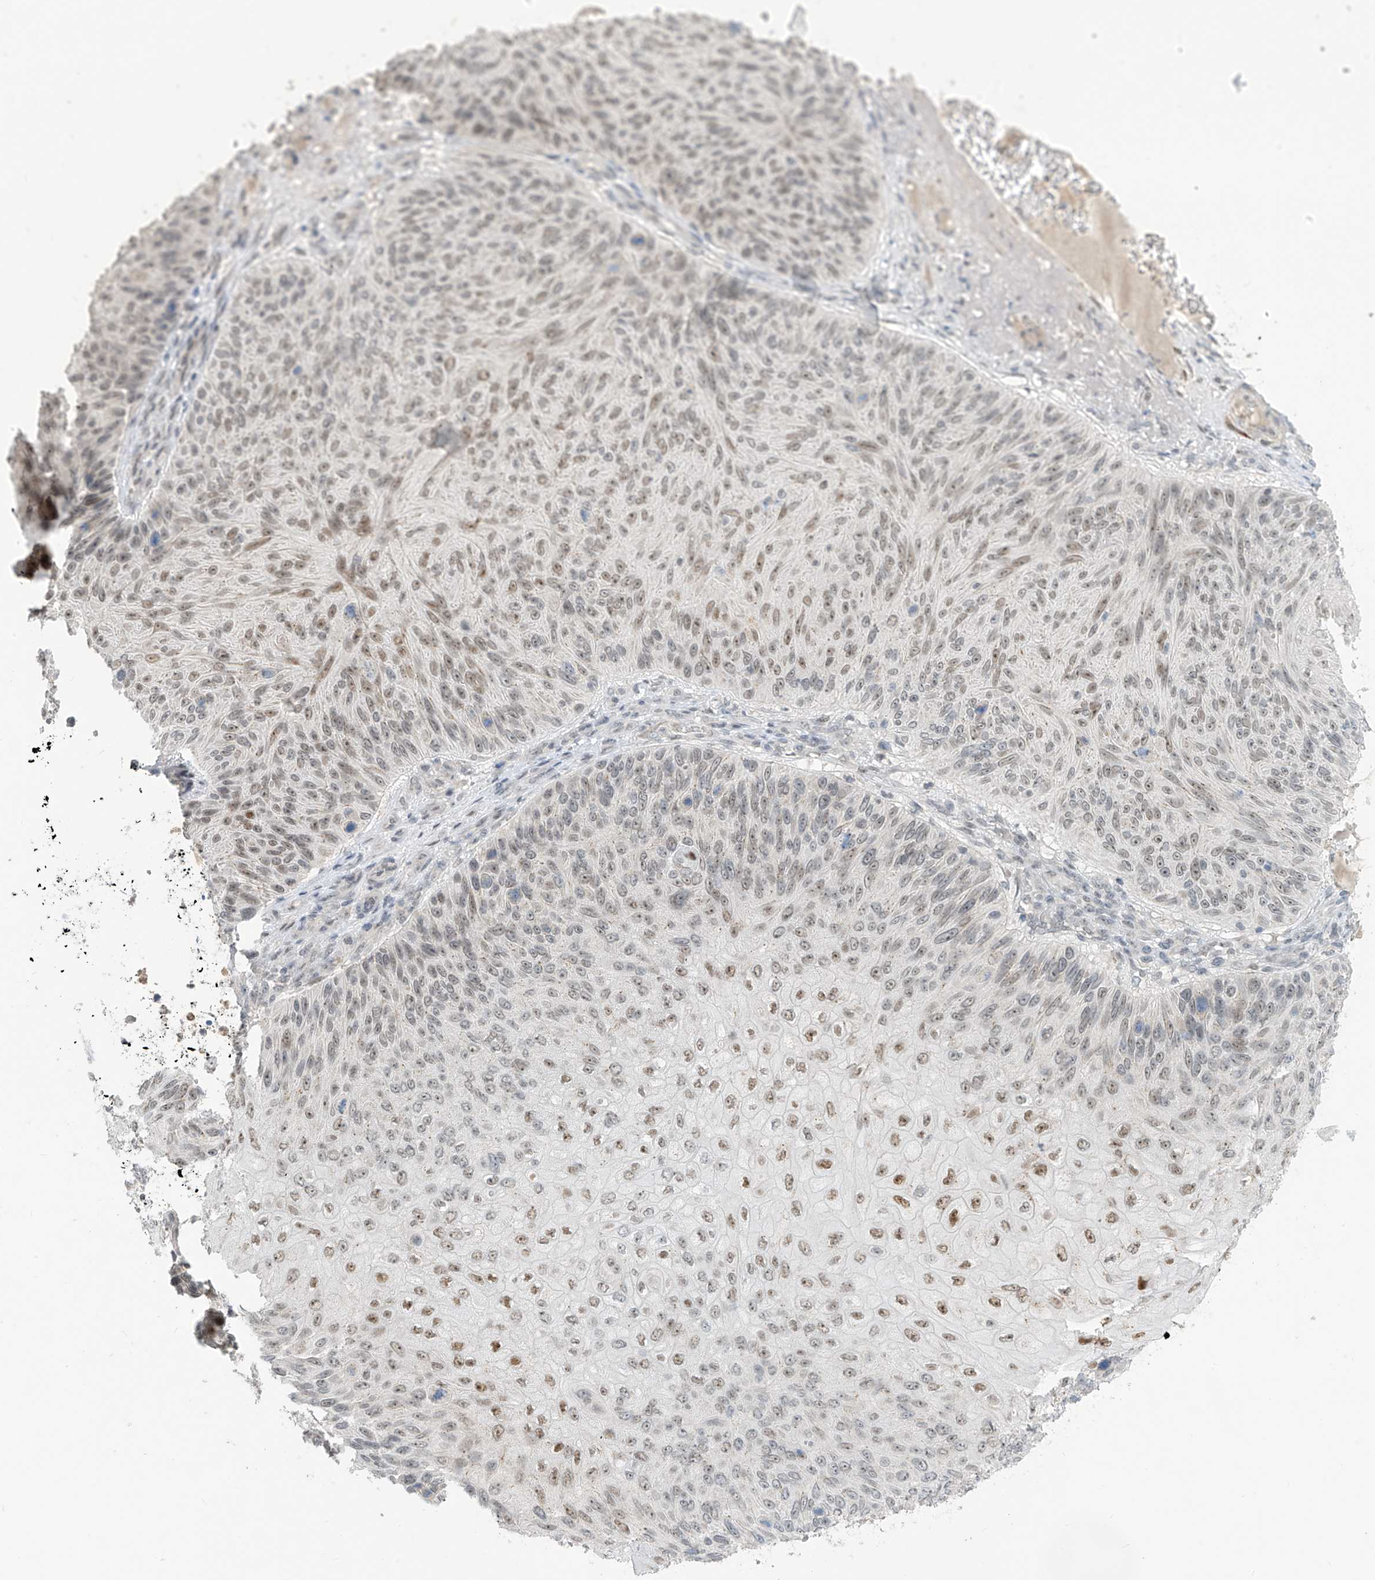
{"staining": {"intensity": "moderate", "quantity": ">75%", "location": "nuclear"}, "tissue": "skin cancer", "cell_type": "Tumor cells", "image_type": "cancer", "snomed": [{"axis": "morphology", "description": "Squamous cell carcinoma, NOS"}, {"axis": "topography", "description": "Skin"}], "caption": "This micrograph demonstrates skin squamous cell carcinoma stained with immunohistochemistry to label a protein in brown. The nuclear of tumor cells show moderate positivity for the protein. Nuclei are counter-stained blue.", "gene": "METAP1D", "patient": {"sex": "female", "age": 88}}